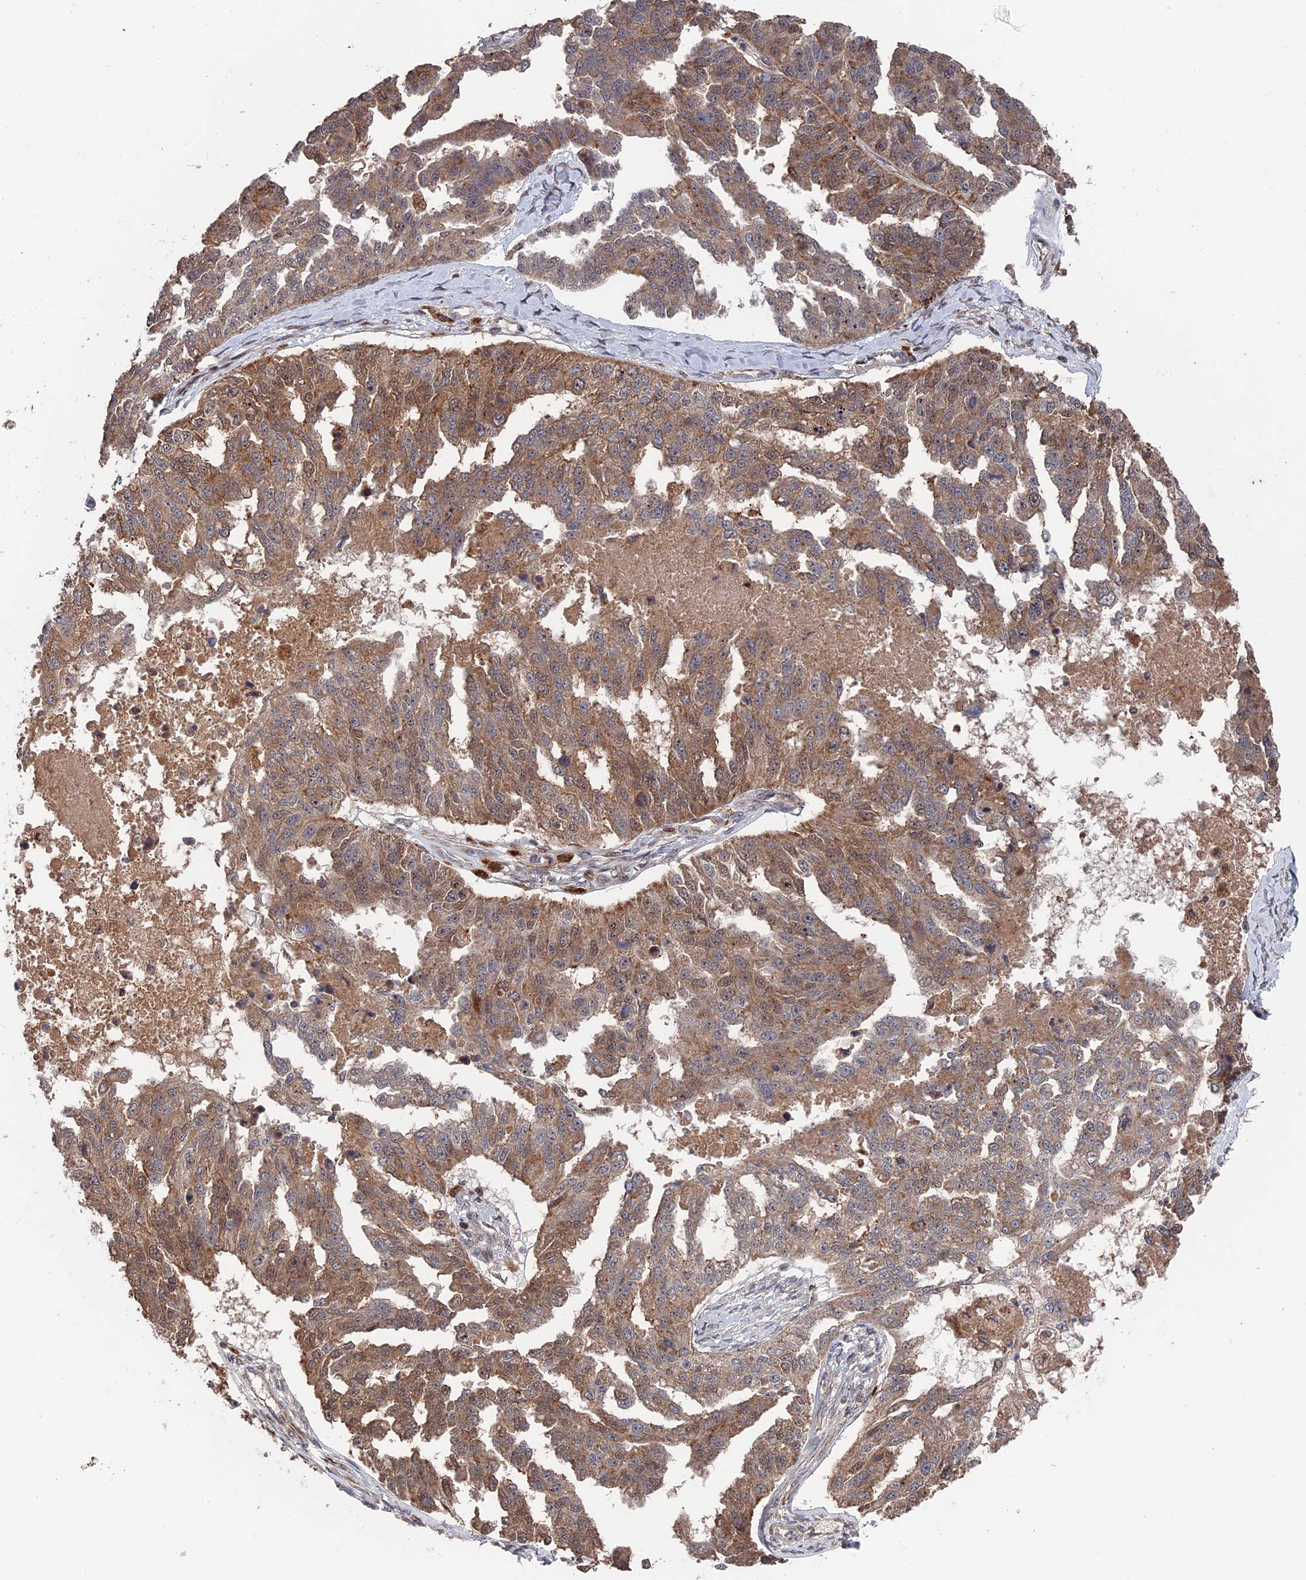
{"staining": {"intensity": "moderate", "quantity": "25%-75%", "location": "cytoplasmic/membranous"}, "tissue": "ovarian cancer", "cell_type": "Tumor cells", "image_type": "cancer", "snomed": [{"axis": "morphology", "description": "Cystadenocarcinoma, serous, NOS"}, {"axis": "topography", "description": "Ovary"}], "caption": "Tumor cells exhibit medium levels of moderate cytoplasmic/membranous expression in about 25%-75% of cells in ovarian cancer.", "gene": "PLA2G15", "patient": {"sex": "female", "age": 58}}